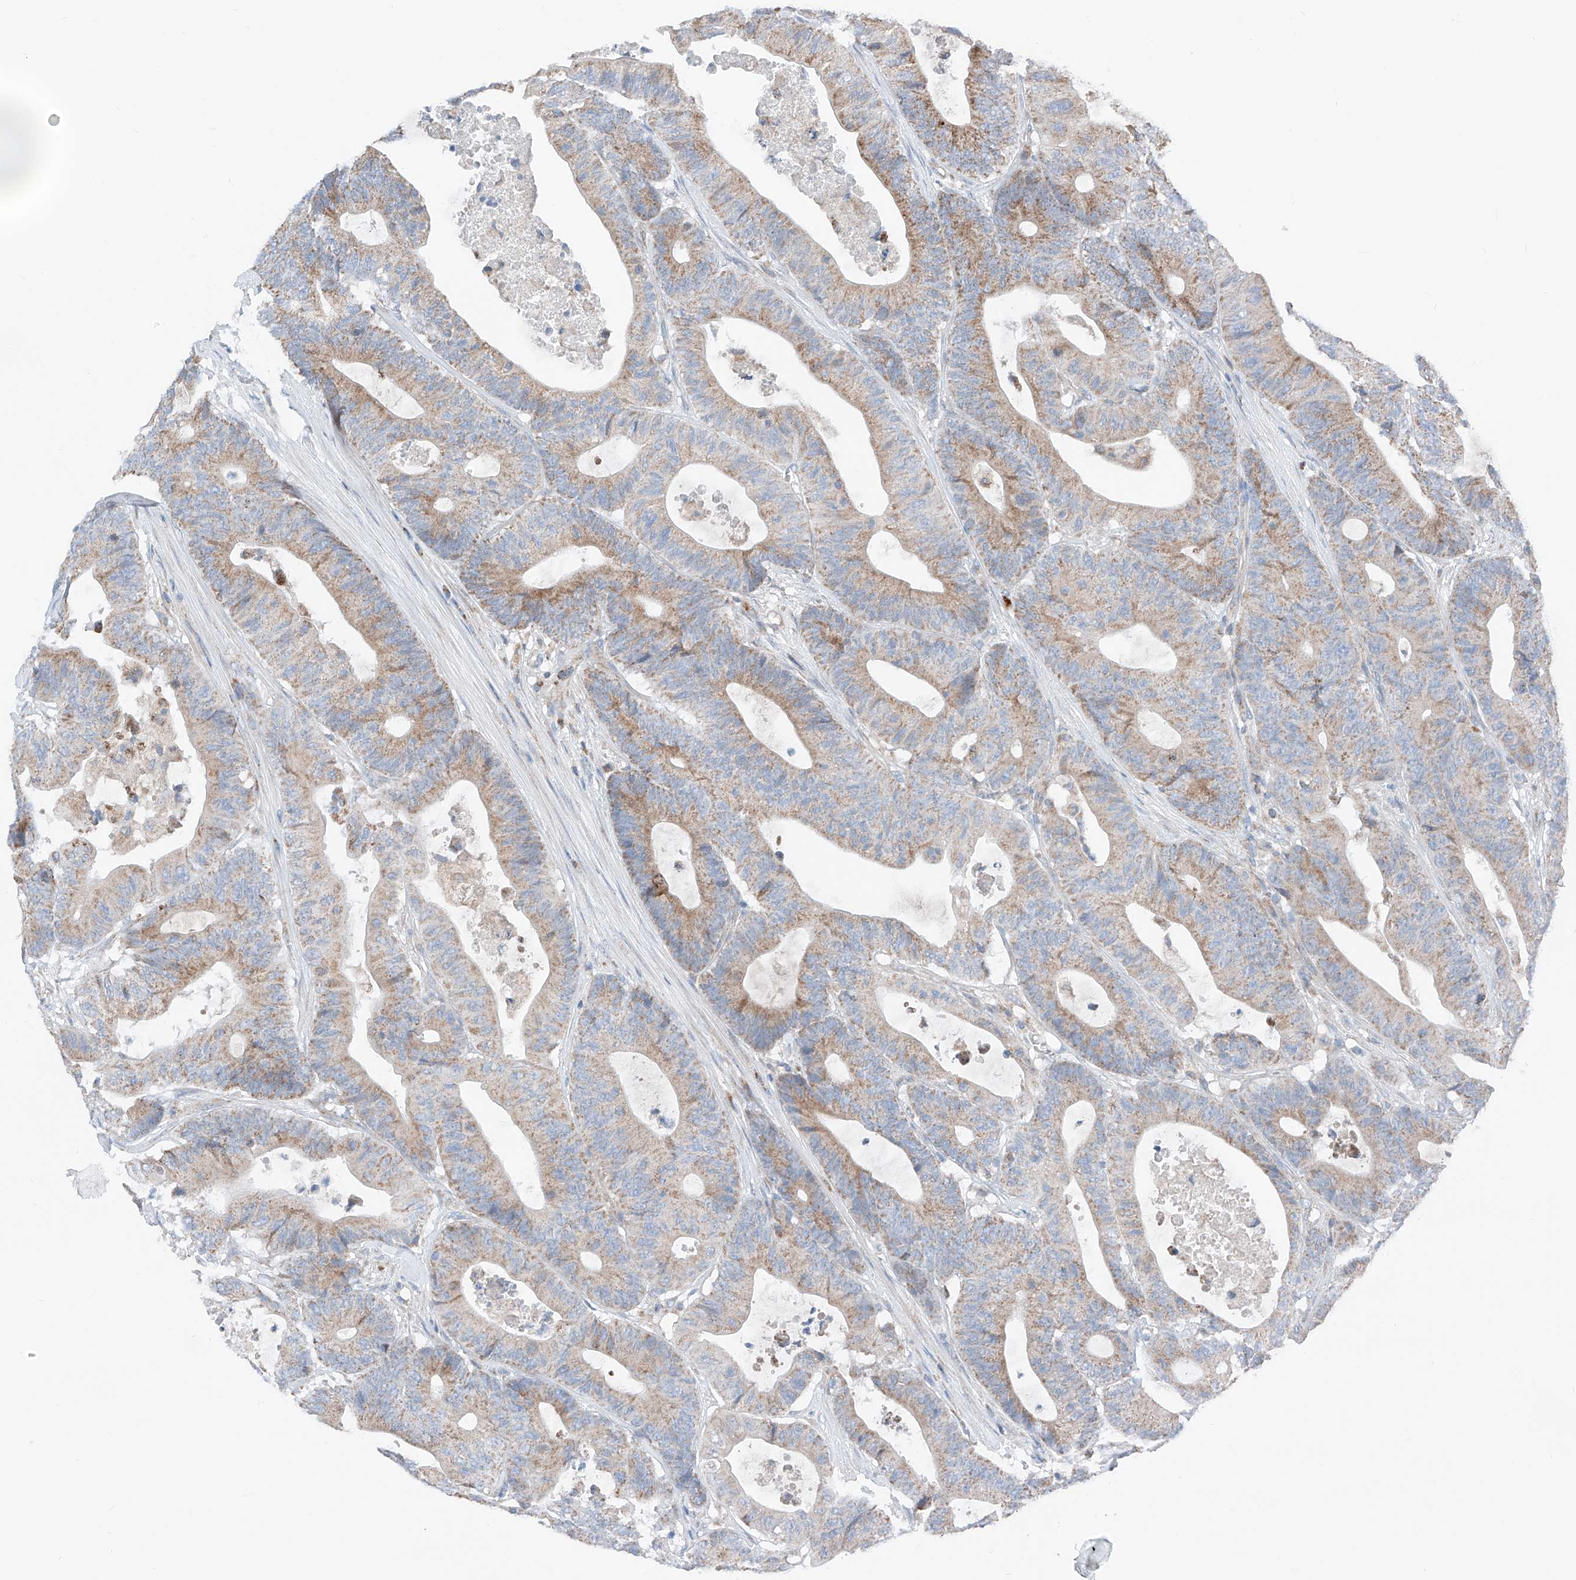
{"staining": {"intensity": "moderate", "quantity": ">75%", "location": "cytoplasmic/membranous"}, "tissue": "colorectal cancer", "cell_type": "Tumor cells", "image_type": "cancer", "snomed": [{"axis": "morphology", "description": "Adenocarcinoma, NOS"}, {"axis": "topography", "description": "Colon"}], "caption": "Immunohistochemical staining of adenocarcinoma (colorectal) reveals moderate cytoplasmic/membranous protein positivity in about >75% of tumor cells.", "gene": "MRAP", "patient": {"sex": "female", "age": 84}}